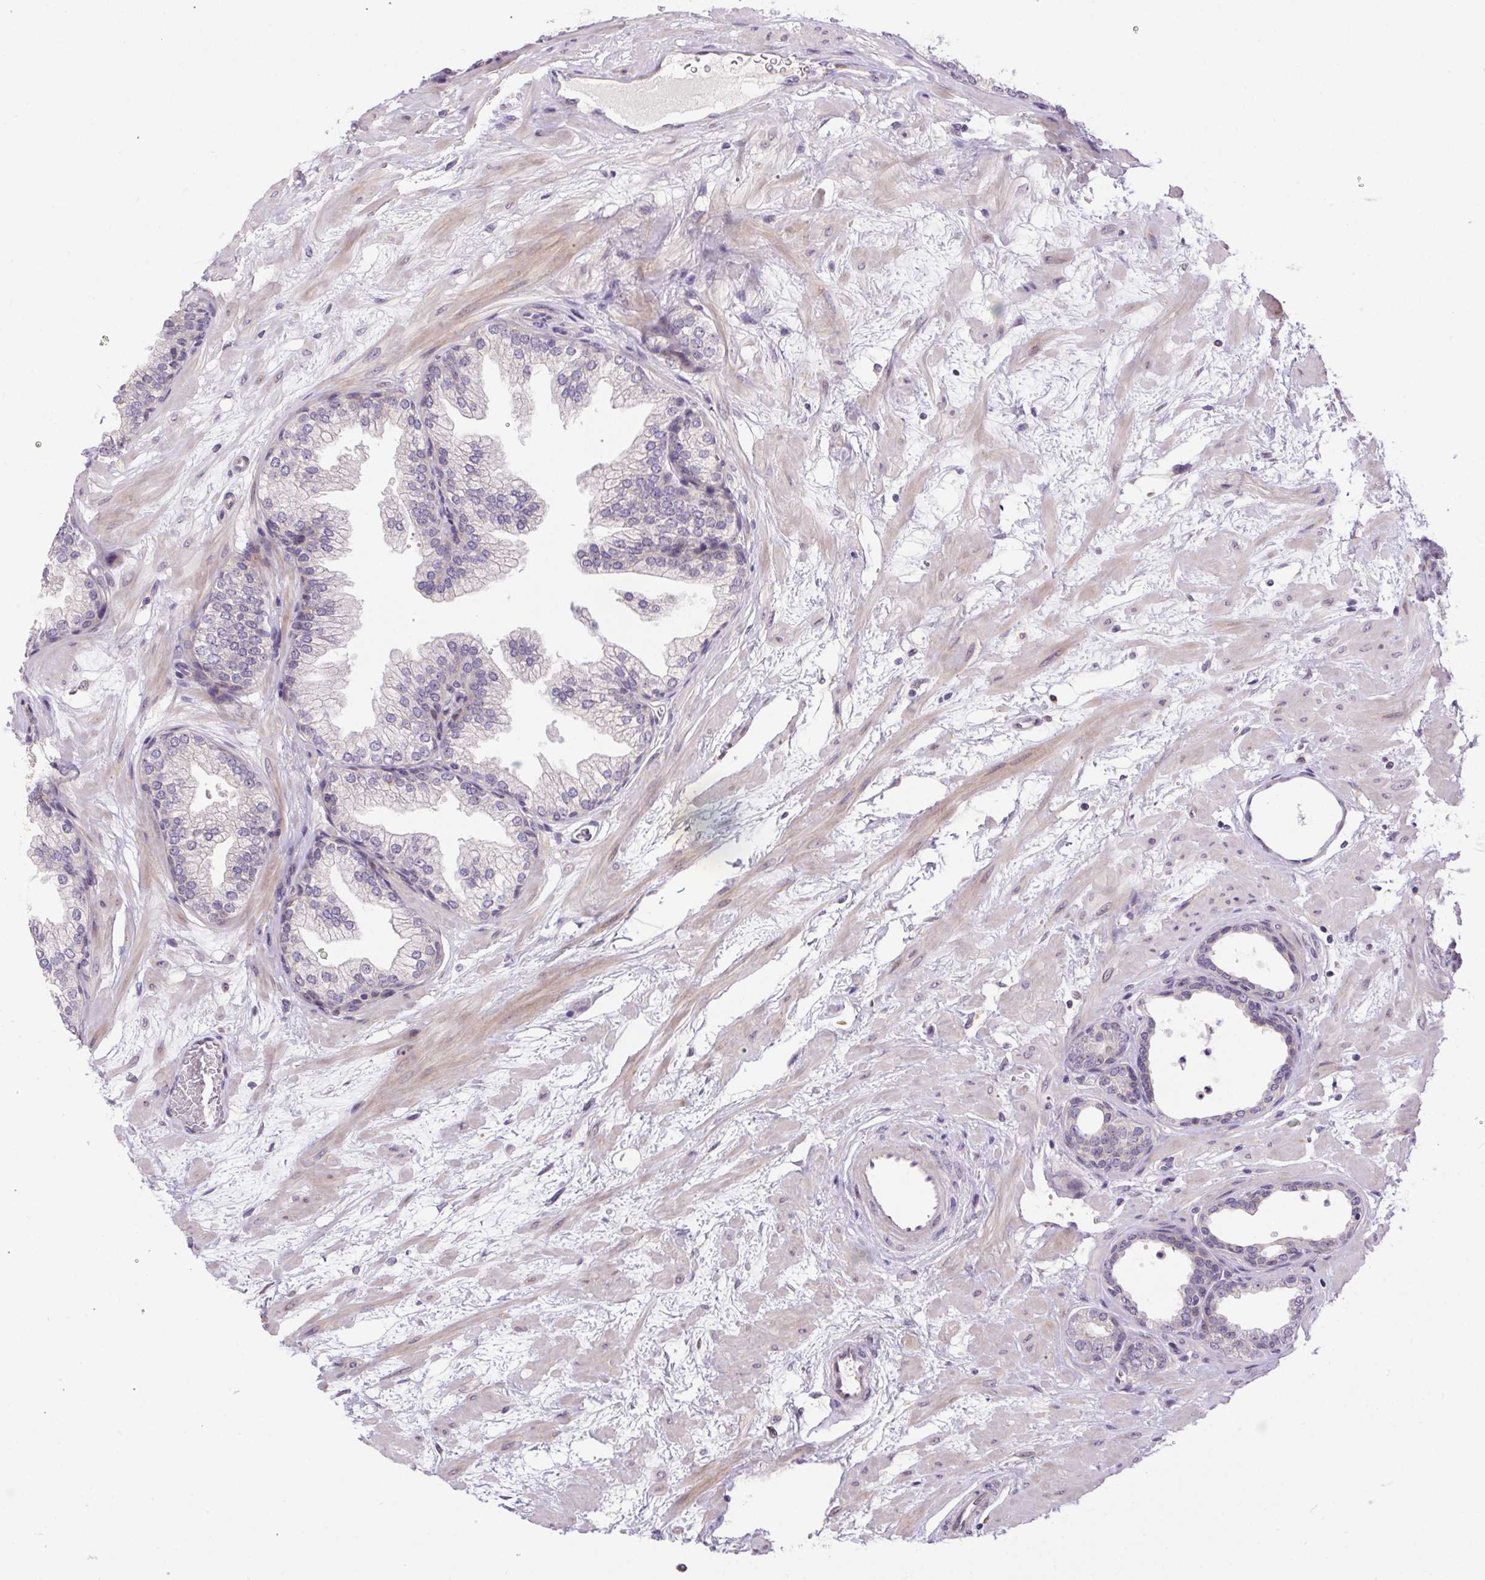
{"staining": {"intensity": "negative", "quantity": "none", "location": "none"}, "tissue": "prostate", "cell_type": "Glandular cells", "image_type": "normal", "snomed": [{"axis": "morphology", "description": "Normal tissue, NOS"}, {"axis": "topography", "description": "Prostate"}], "caption": "Immunohistochemical staining of normal prostate shows no significant expression in glandular cells.", "gene": "LRRTM1", "patient": {"sex": "male", "age": 37}}